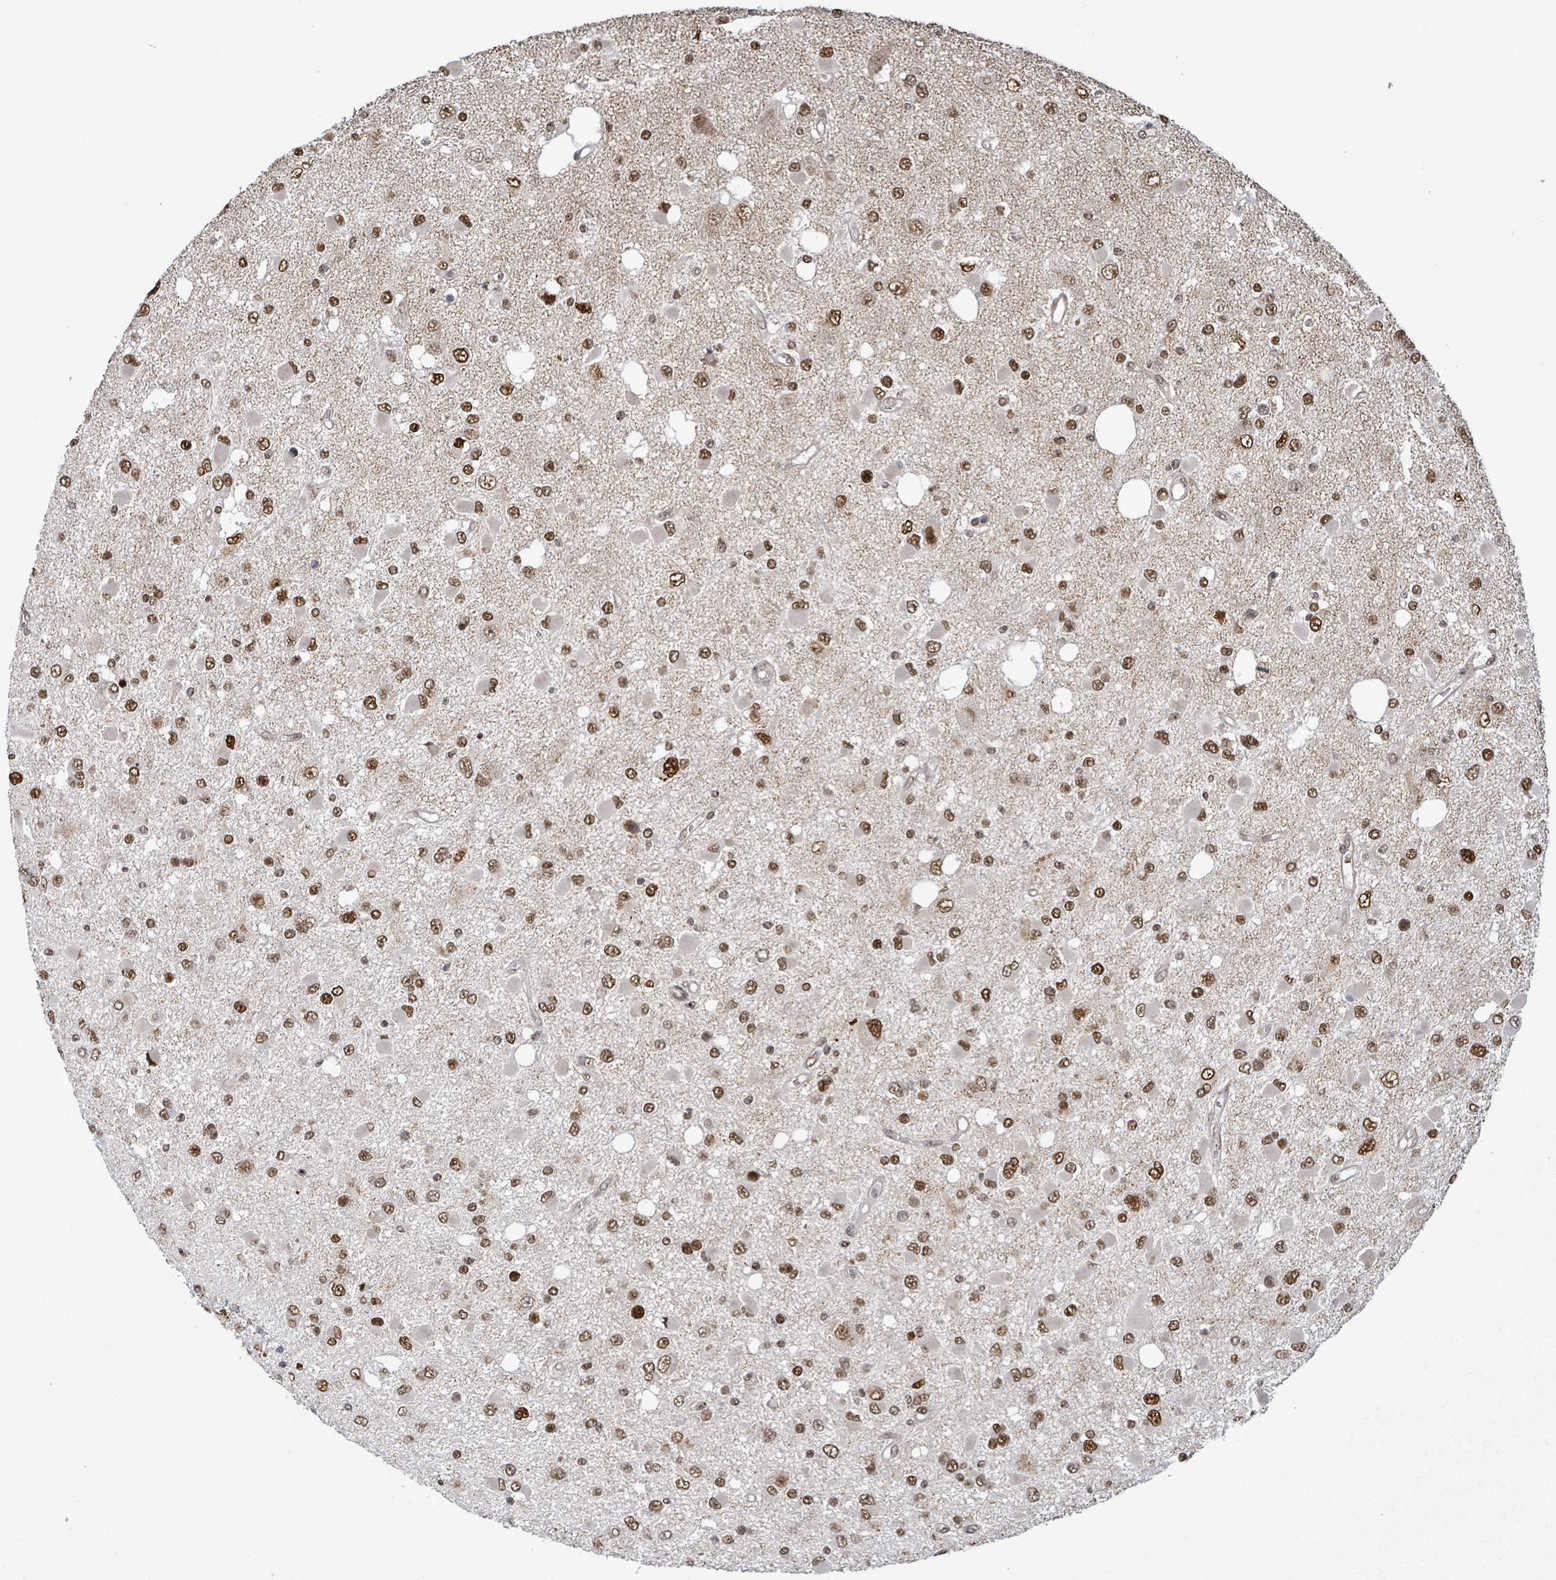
{"staining": {"intensity": "moderate", "quantity": ">75%", "location": "nuclear"}, "tissue": "glioma", "cell_type": "Tumor cells", "image_type": "cancer", "snomed": [{"axis": "morphology", "description": "Glioma, malignant, High grade"}, {"axis": "topography", "description": "Brain"}], "caption": "Glioma was stained to show a protein in brown. There is medium levels of moderate nuclear expression in approximately >75% of tumor cells. (DAB (3,3'-diaminobenzidine) IHC with brightfield microscopy, high magnification).", "gene": "PATZ1", "patient": {"sex": "male", "age": 53}}